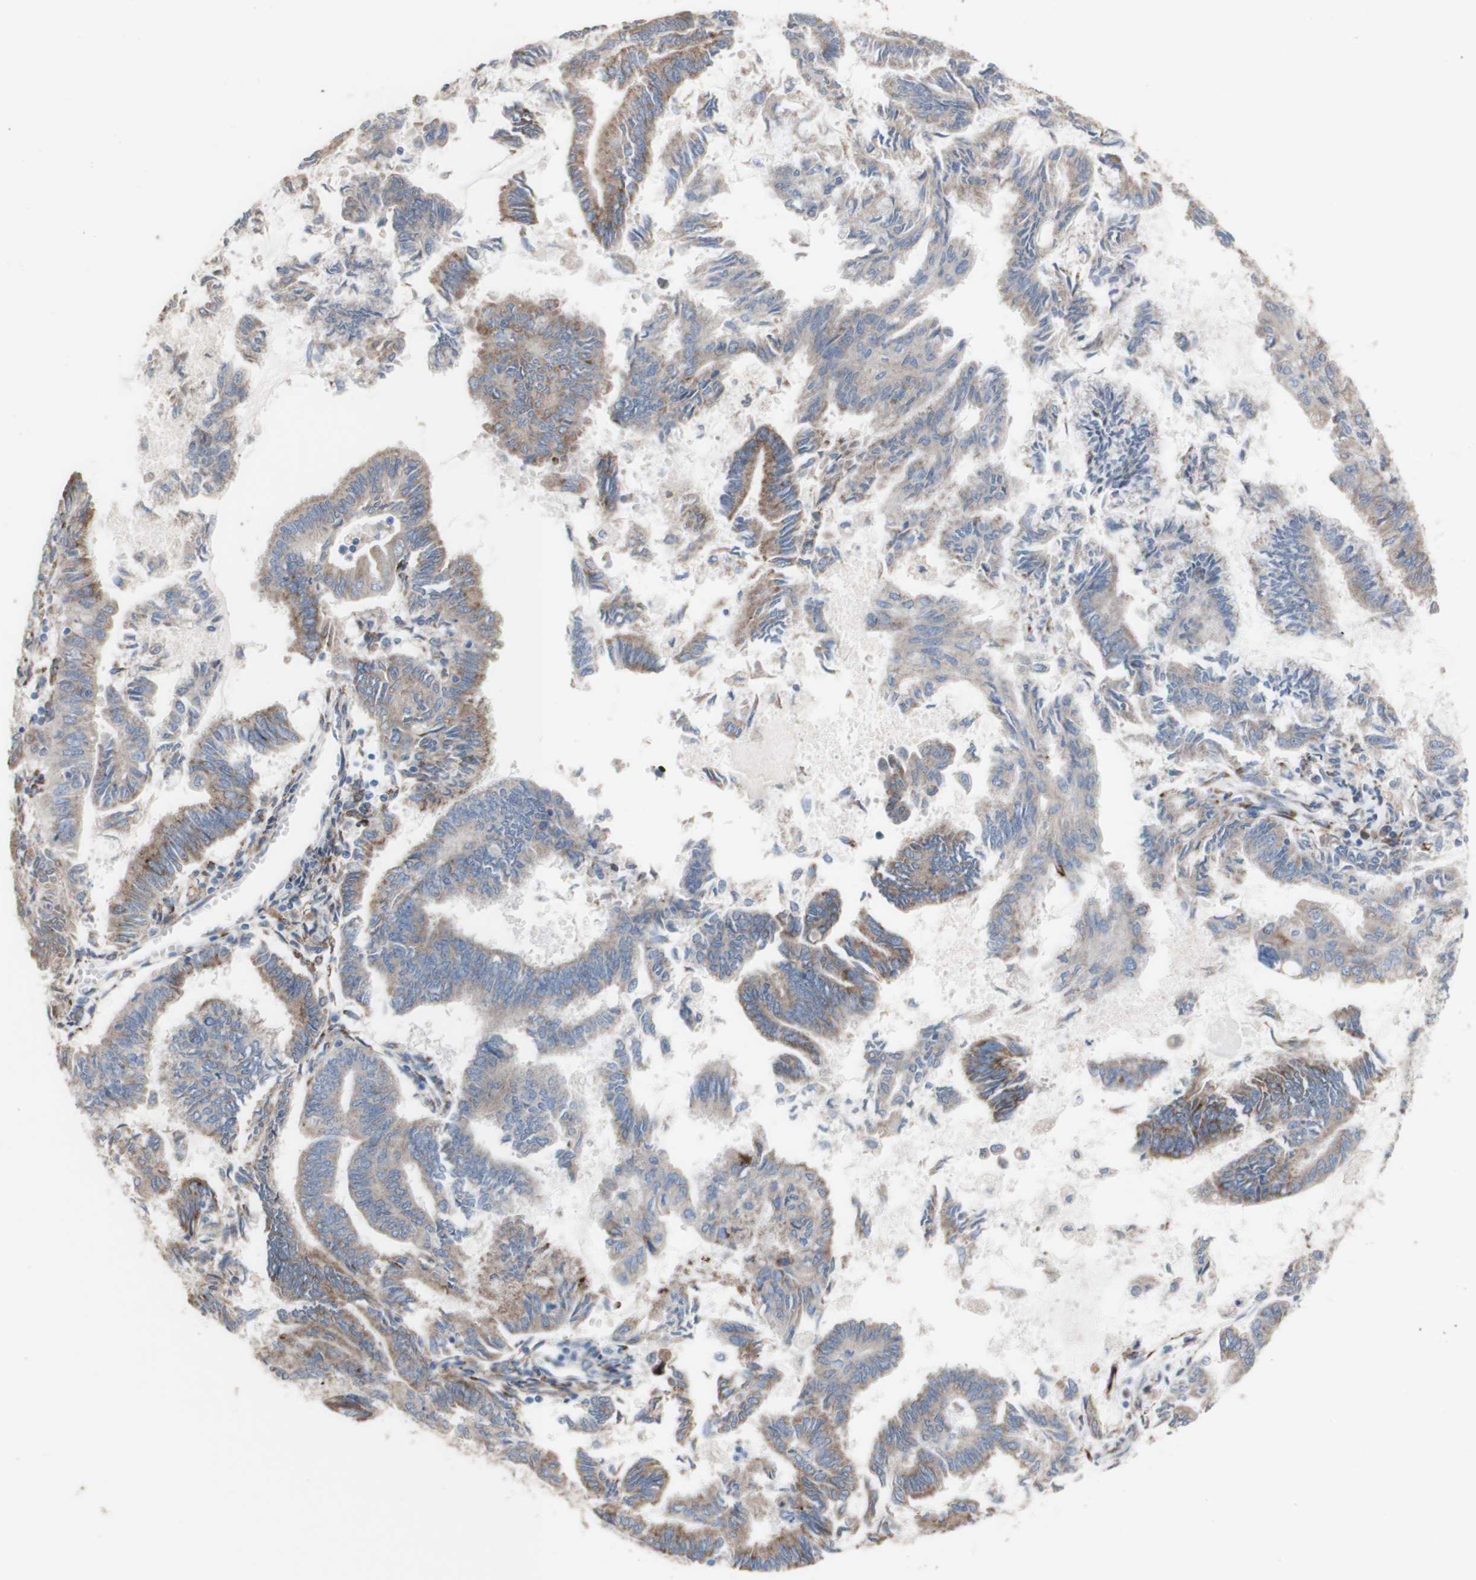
{"staining": {"intensity": "moderate", "quantity": "25%-75%", "location": "cytoplasmic/membranous"}, "tissue": "endometrial cancer", "cell_type": "Tumor cells", "image_type": "cancer", "snomed": [{"axis": "morphology", "description": "Adenocarcinoma, NOS"}, {"axis": "topography", "description": "Endometrium"}], "caption": "Endometrial cancer stained with a protein marker shows moderate staining in tumor cells.", "gene": "AGPAT5", "patient": {"sex": "female", "age": 86}}